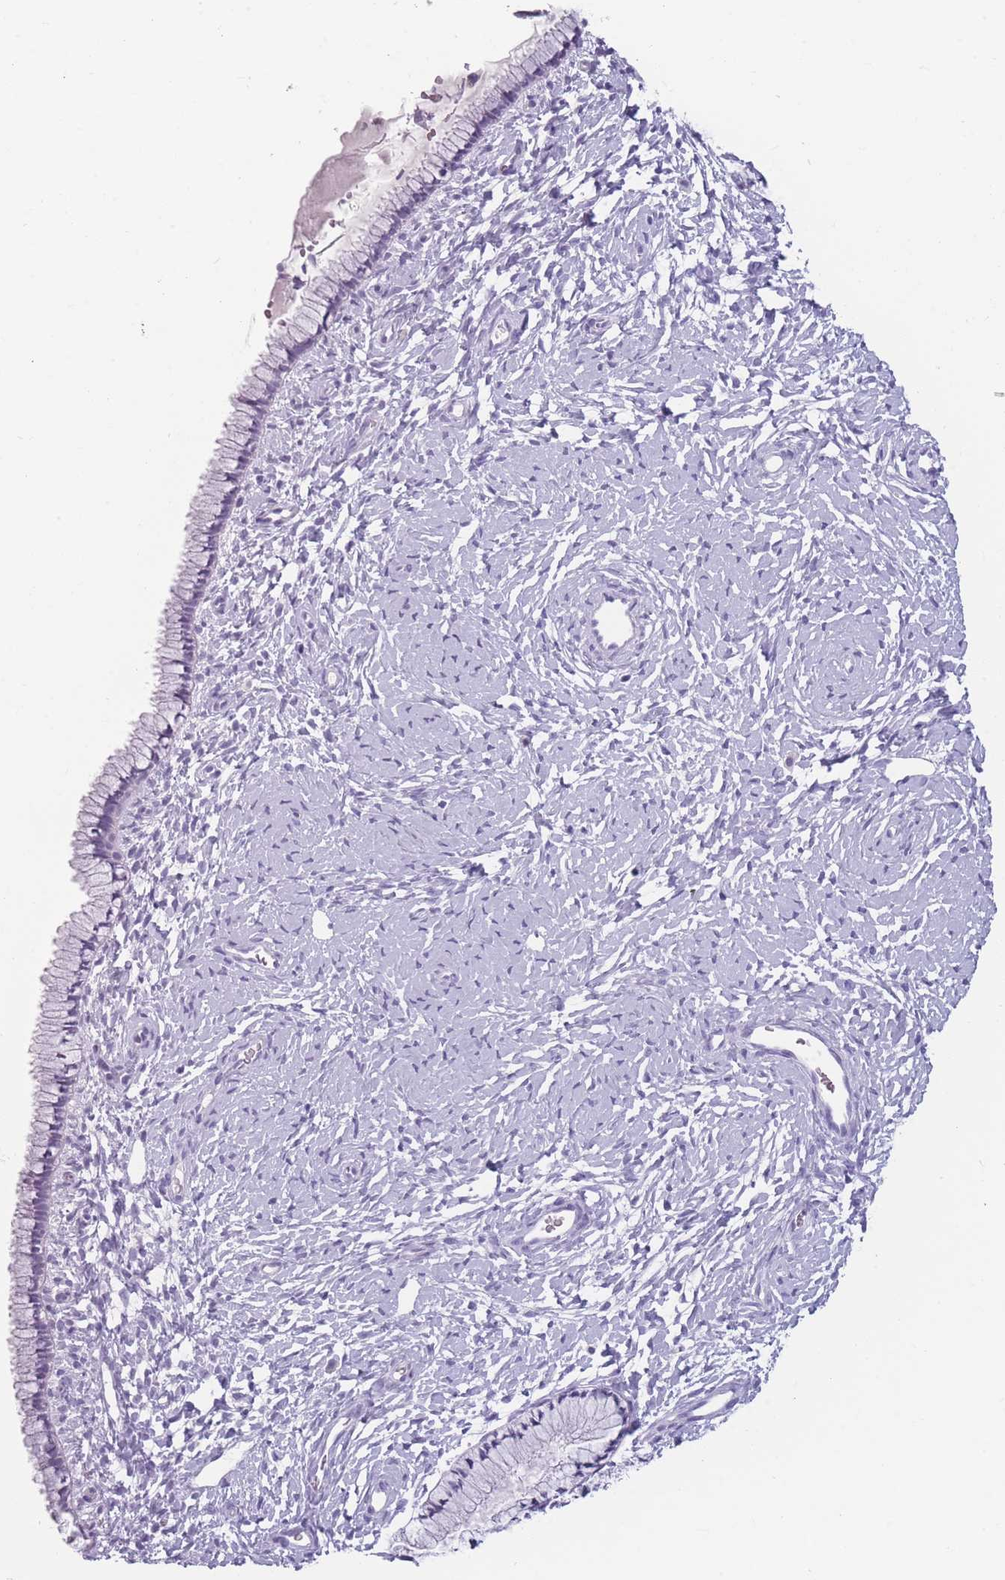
{"staining": {"intensity": "negative", "quantity": "none", "location": "none"}, "tissue": "cervix", "cell_type": "Glandular cells", "image_type": "normal", "snomed": [{"axis": "morphology", "description": "Normal tissue, NOS"}, {"axis": "topography", "description": "Cervix"}], "caption": "DAB (3,3'-diaminobenzidine) immunohistochemical staining of benign cervix displays no significant expression in glandular cells.", "gene": "CCNO", "patient": {"sex": "female", "age": 33}}